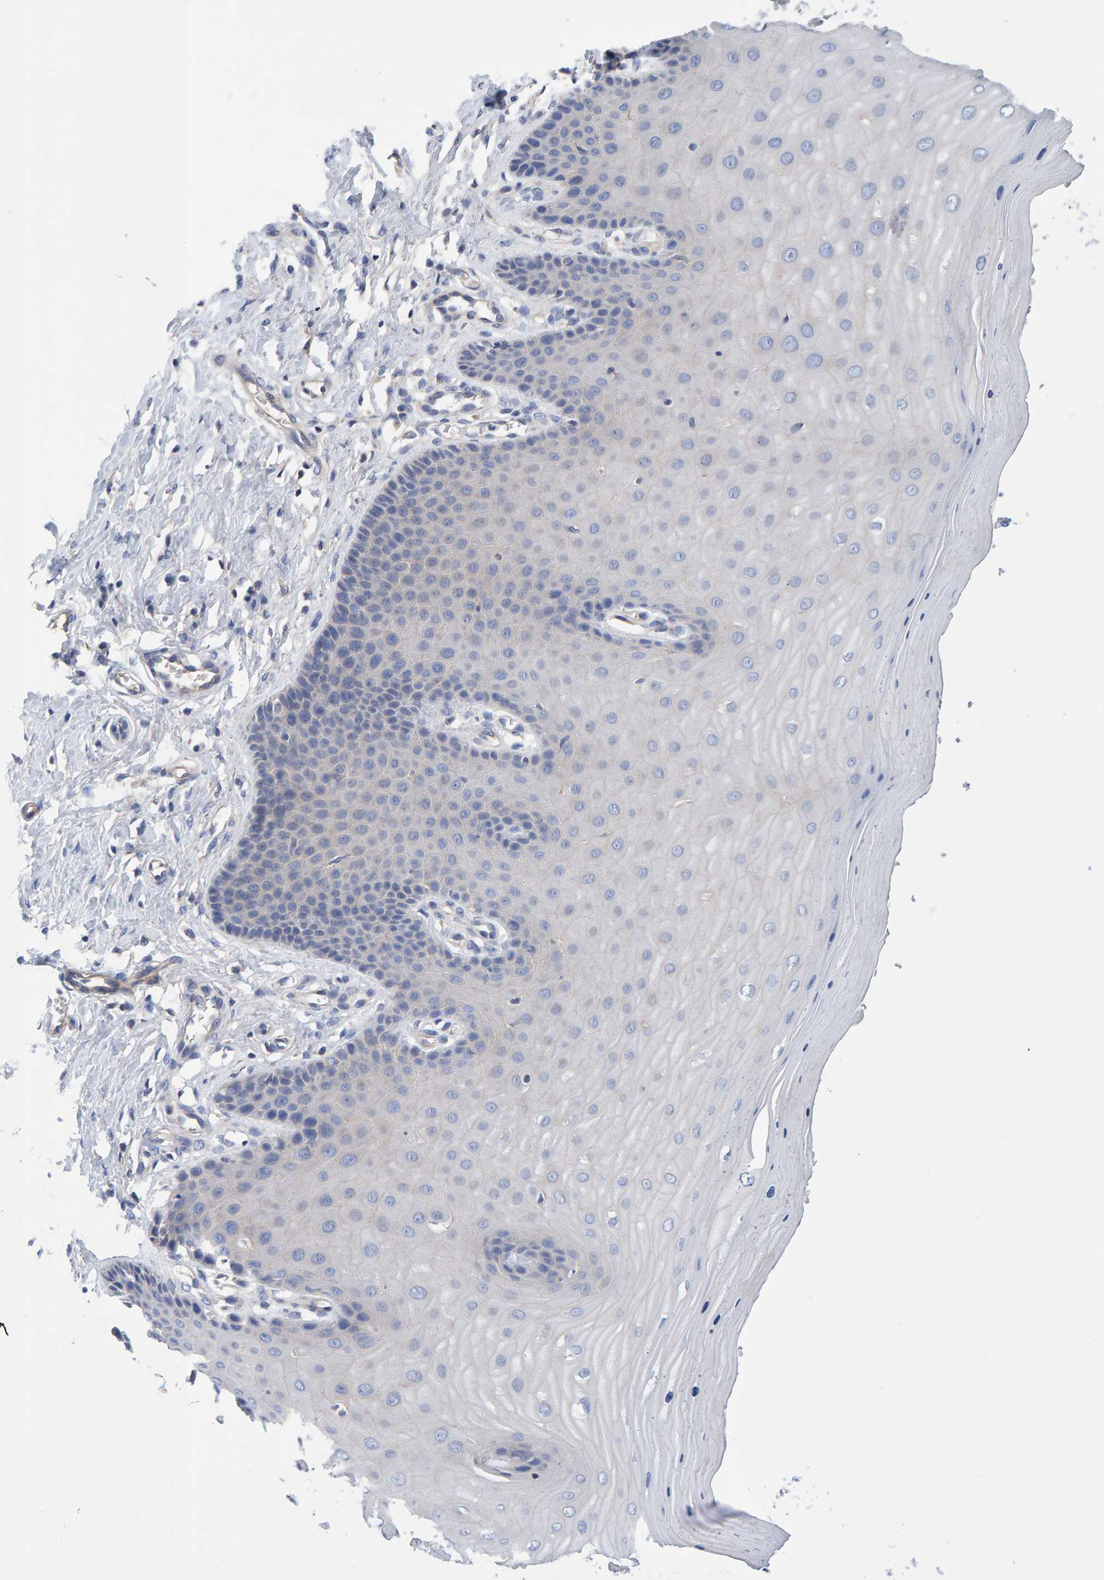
{"staining": {"intensity": "weak", "quantity": ">75%", "location": "cytoplasmic/membranous"}, "tissue": "cervix", "cell_type": "Glandular cells", "image_type": "normal", "snomed": [{"axis": "morphology", "description": "Normal tissue, NOS"}, {"axis": "topography", "description": "Cervix"}], "caption": "Glandular cells demonstrate low levels of weak cytoplasmic/membranous positivity in approximately >75% of cells in unremarkable human cervix.", "gene": "EFR3A", "patient": {"sex": "female", "age": 55}}